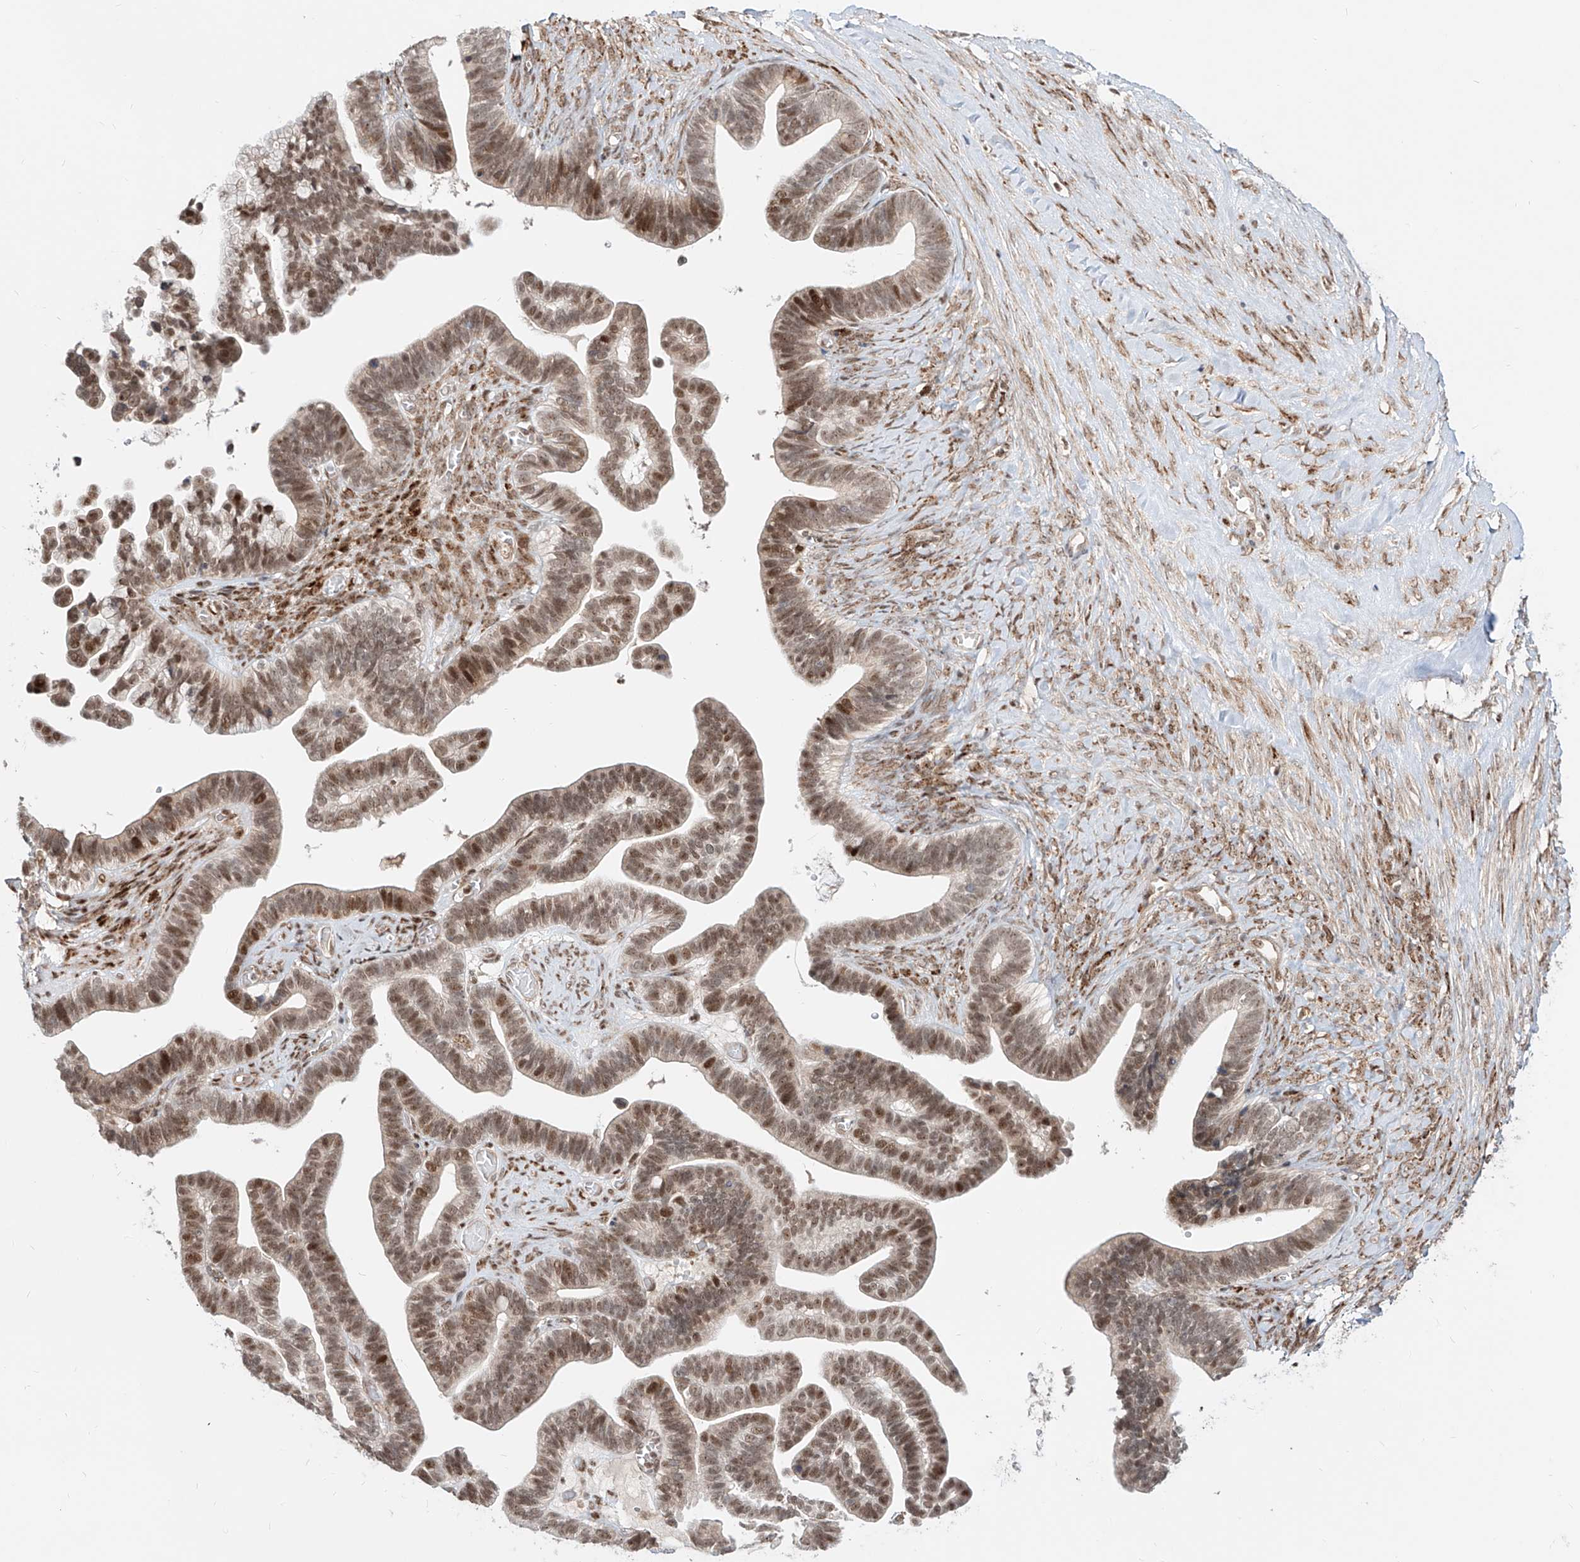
{"staining": {"intensity": "moderate", "quantity": ">75%", "location": "nuclear"}, "tissue": "ovarian cancer", "cell_type": "Tumor cells", "image_type": "cancer", "snomed": [{"axis": "morphology", "description": "Cystadenocarcinoma, serous, NOS"}, {"axis": "topography", "description": "Ovary"}], "caption": "A brown stain labels moderate nuclear staining of a protein in serous cystadenocarcinoma (ovarian) tumor cells.", "gene": "ZNF710", "patient": {"sex": "female", "age": 56}}